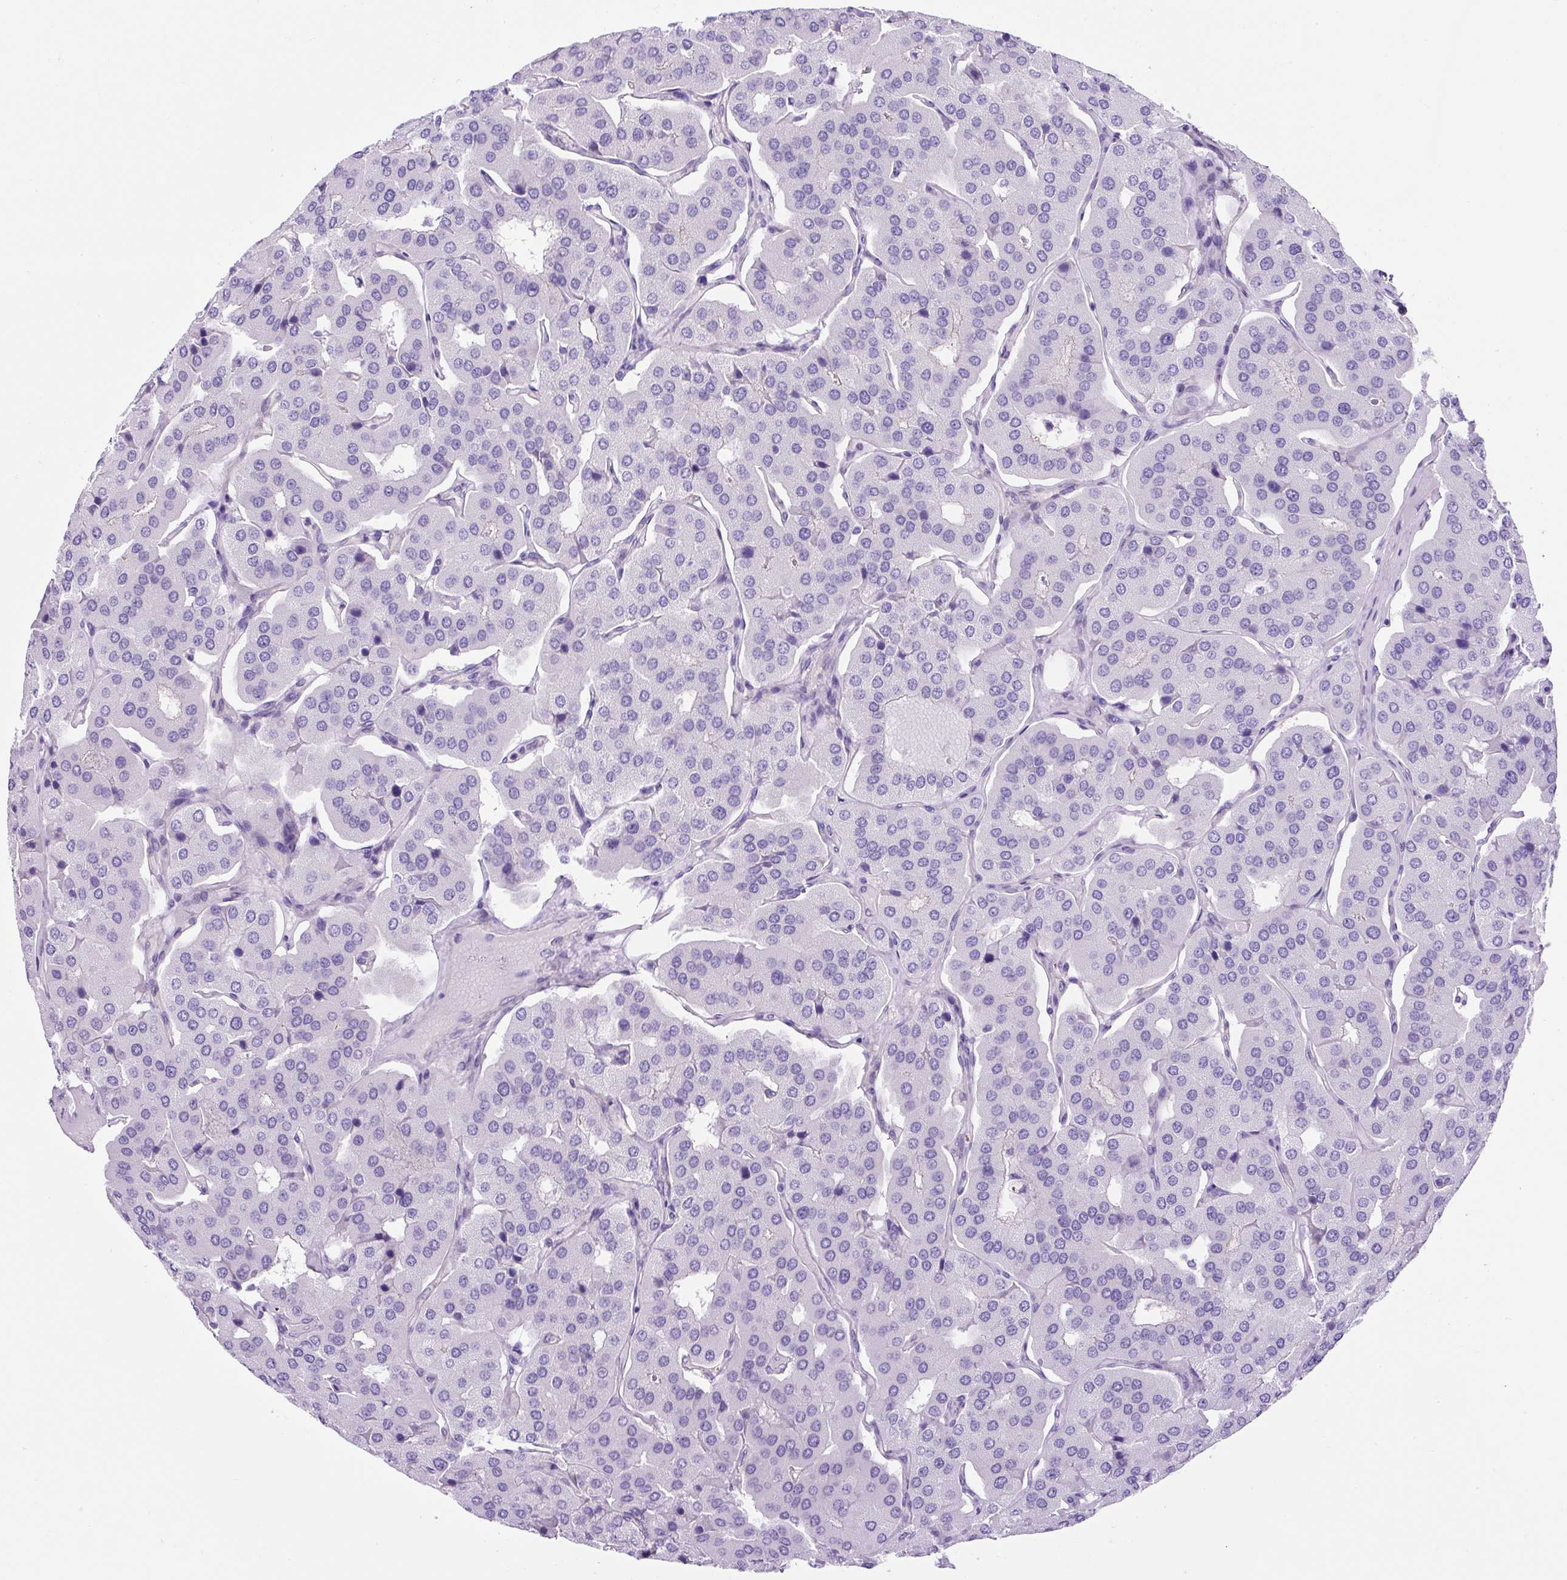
{"staining": {"intensity": "negative", "quantity": "none", "location": "none"}, "tissue": "parathyroid gland", "cell_type": "Glandular cells", "image_type": "normal", "snomed": [{"axis": "morphology", "description": "Normal tissue, NOS"}, {"axis": "morphology", "description": "Adenoma, NOS"}, {"axis": "topography", "description": "Parathyroid gland"}], "caption": "This is an immunohistochemistry histopathology image of unremarkable parathyroid gland. There is no positivity in glandular cells.", "gene": "KRT12", "patient": {"sex": "female", "age": 86}}